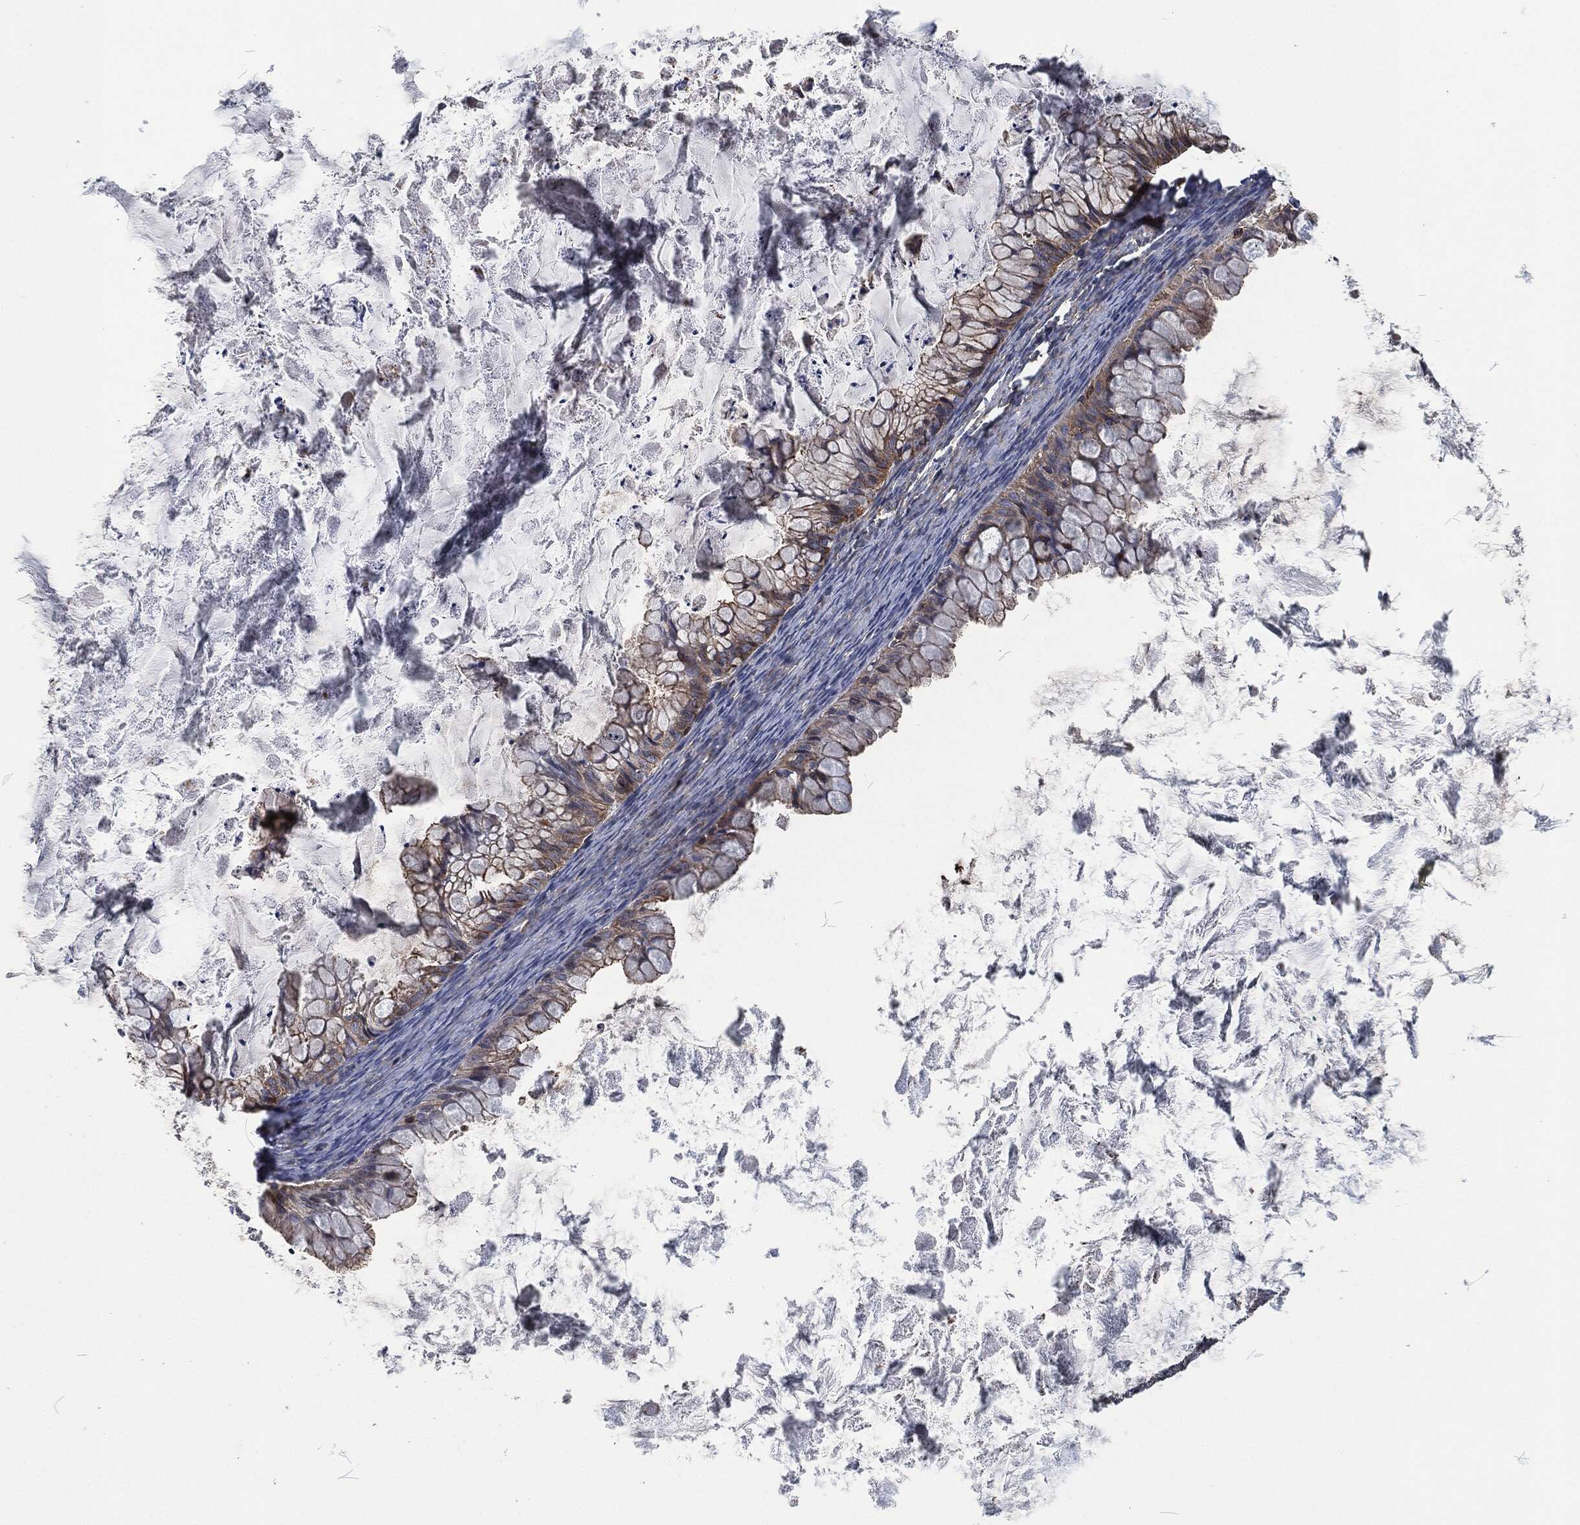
{"staining": {"intensity": "strong", "quantity": ">75%", "location": "cytoplasmic/membranous"}, "tissue": "ovarian cancer", "cell_type": "Tumor cells", "image_type": "cancer", "snomed": [{"axis": "morphology", "description": "Cystadenocarcinoma, mucinous, NOS"}, {"axis": "topography", "description": "Ovary"}], "caption": "Ovarian cancer (mucinous cystadenocarcinoma) stained with a brown dye demonstrates strong cytoplasmic/membranous positive expression in approximately >75% of tumor cells.", "gene": "LGALS9", "patient": {"sex": "female", "age": 35}}